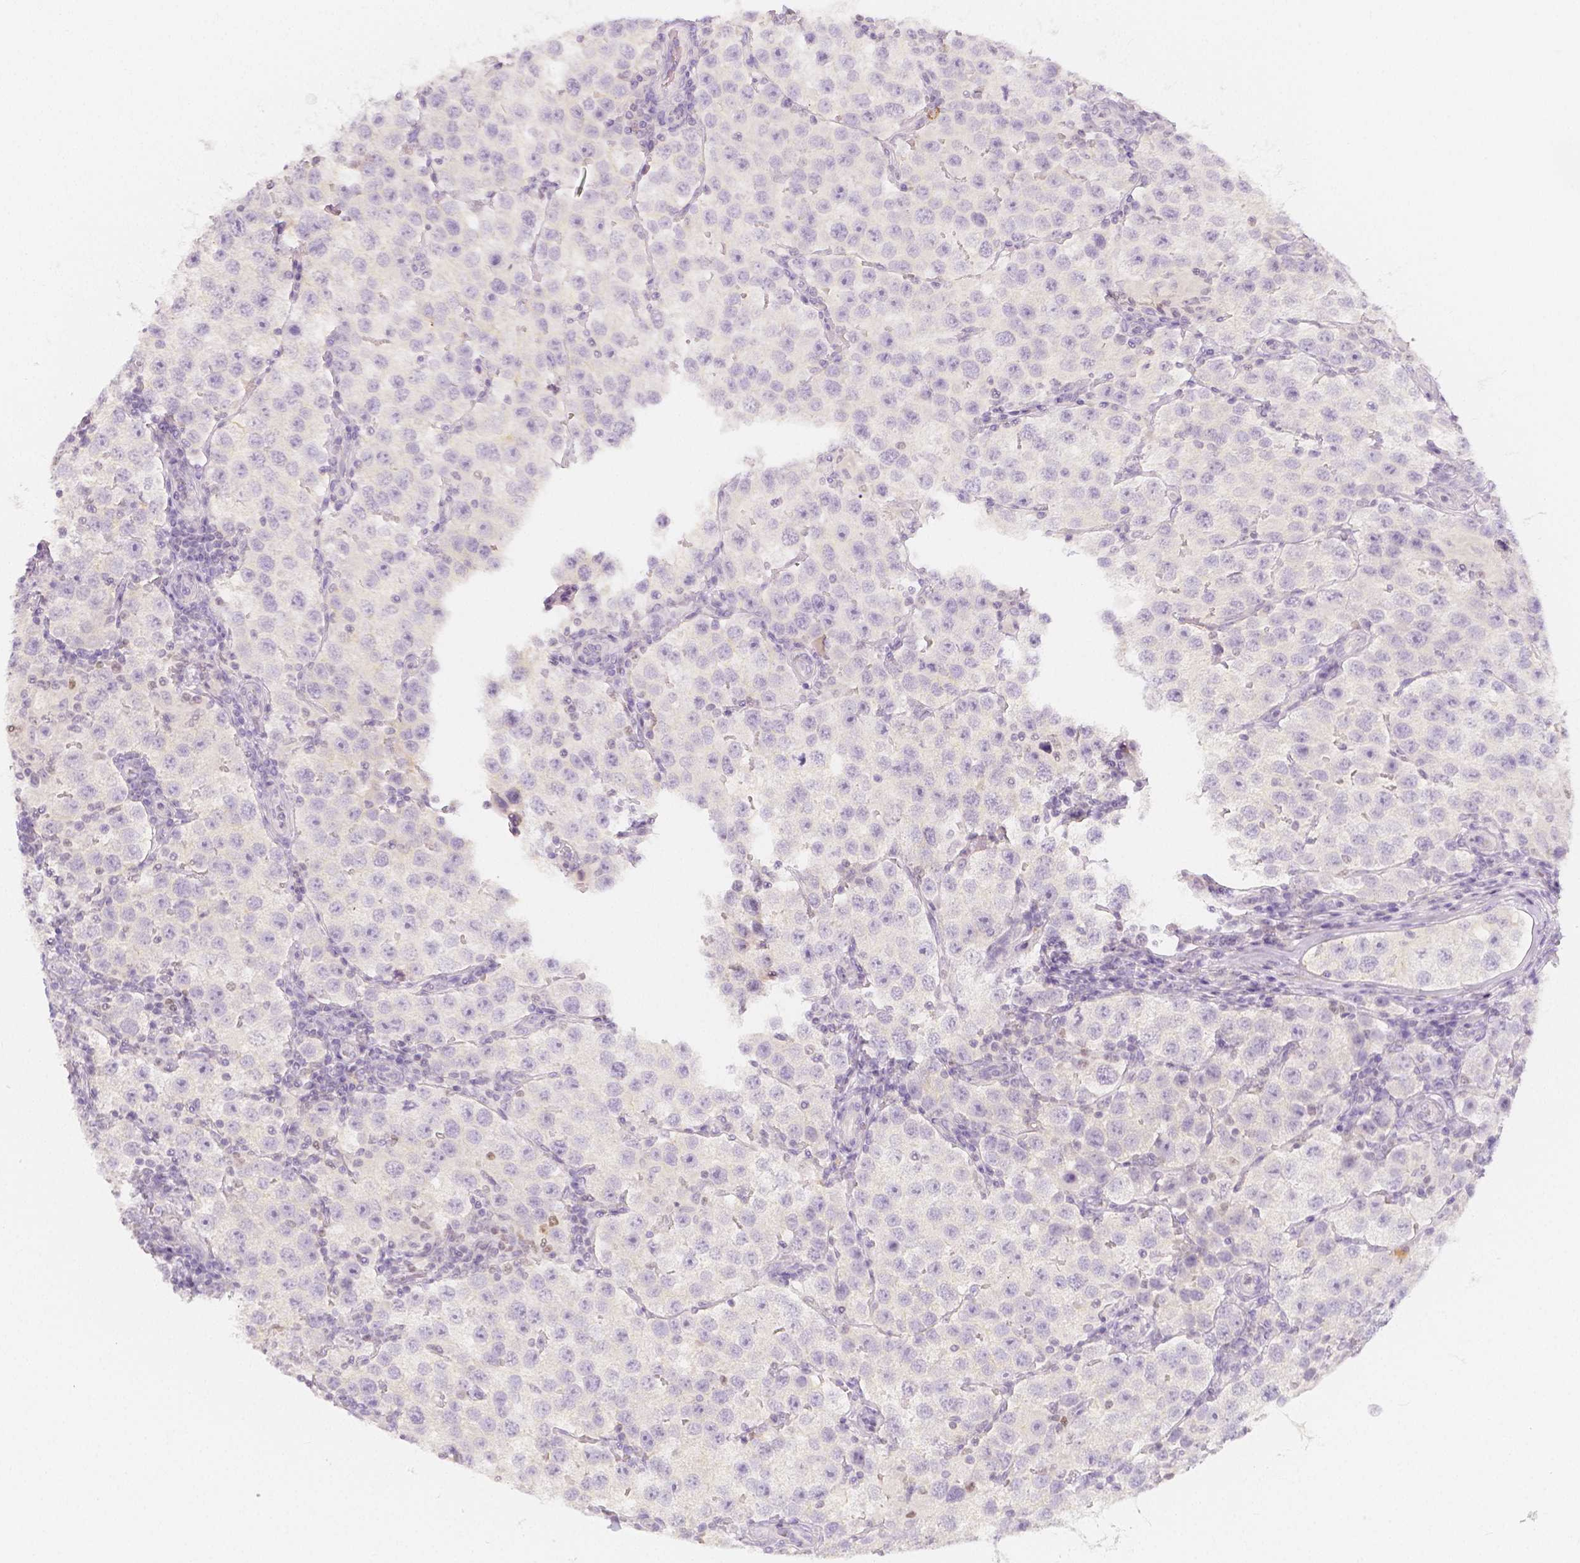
{"staining": {"intensity": "negative", "quantity": "none", "location": "none"}, "tissue": "testis cancer", "cell_type": "Tumor cells", "image_type": "cancer", "snomed": [{"axis": "morphology", "description": "Seminoma, NOS"}, {"axis": "topography", "description": "Testis"}], "caption": "The photomicrograph reveals no staining of tumor cells in testis seminoma.", "gene": "BATF", "patient": {"sex": "male", "age": 37}}